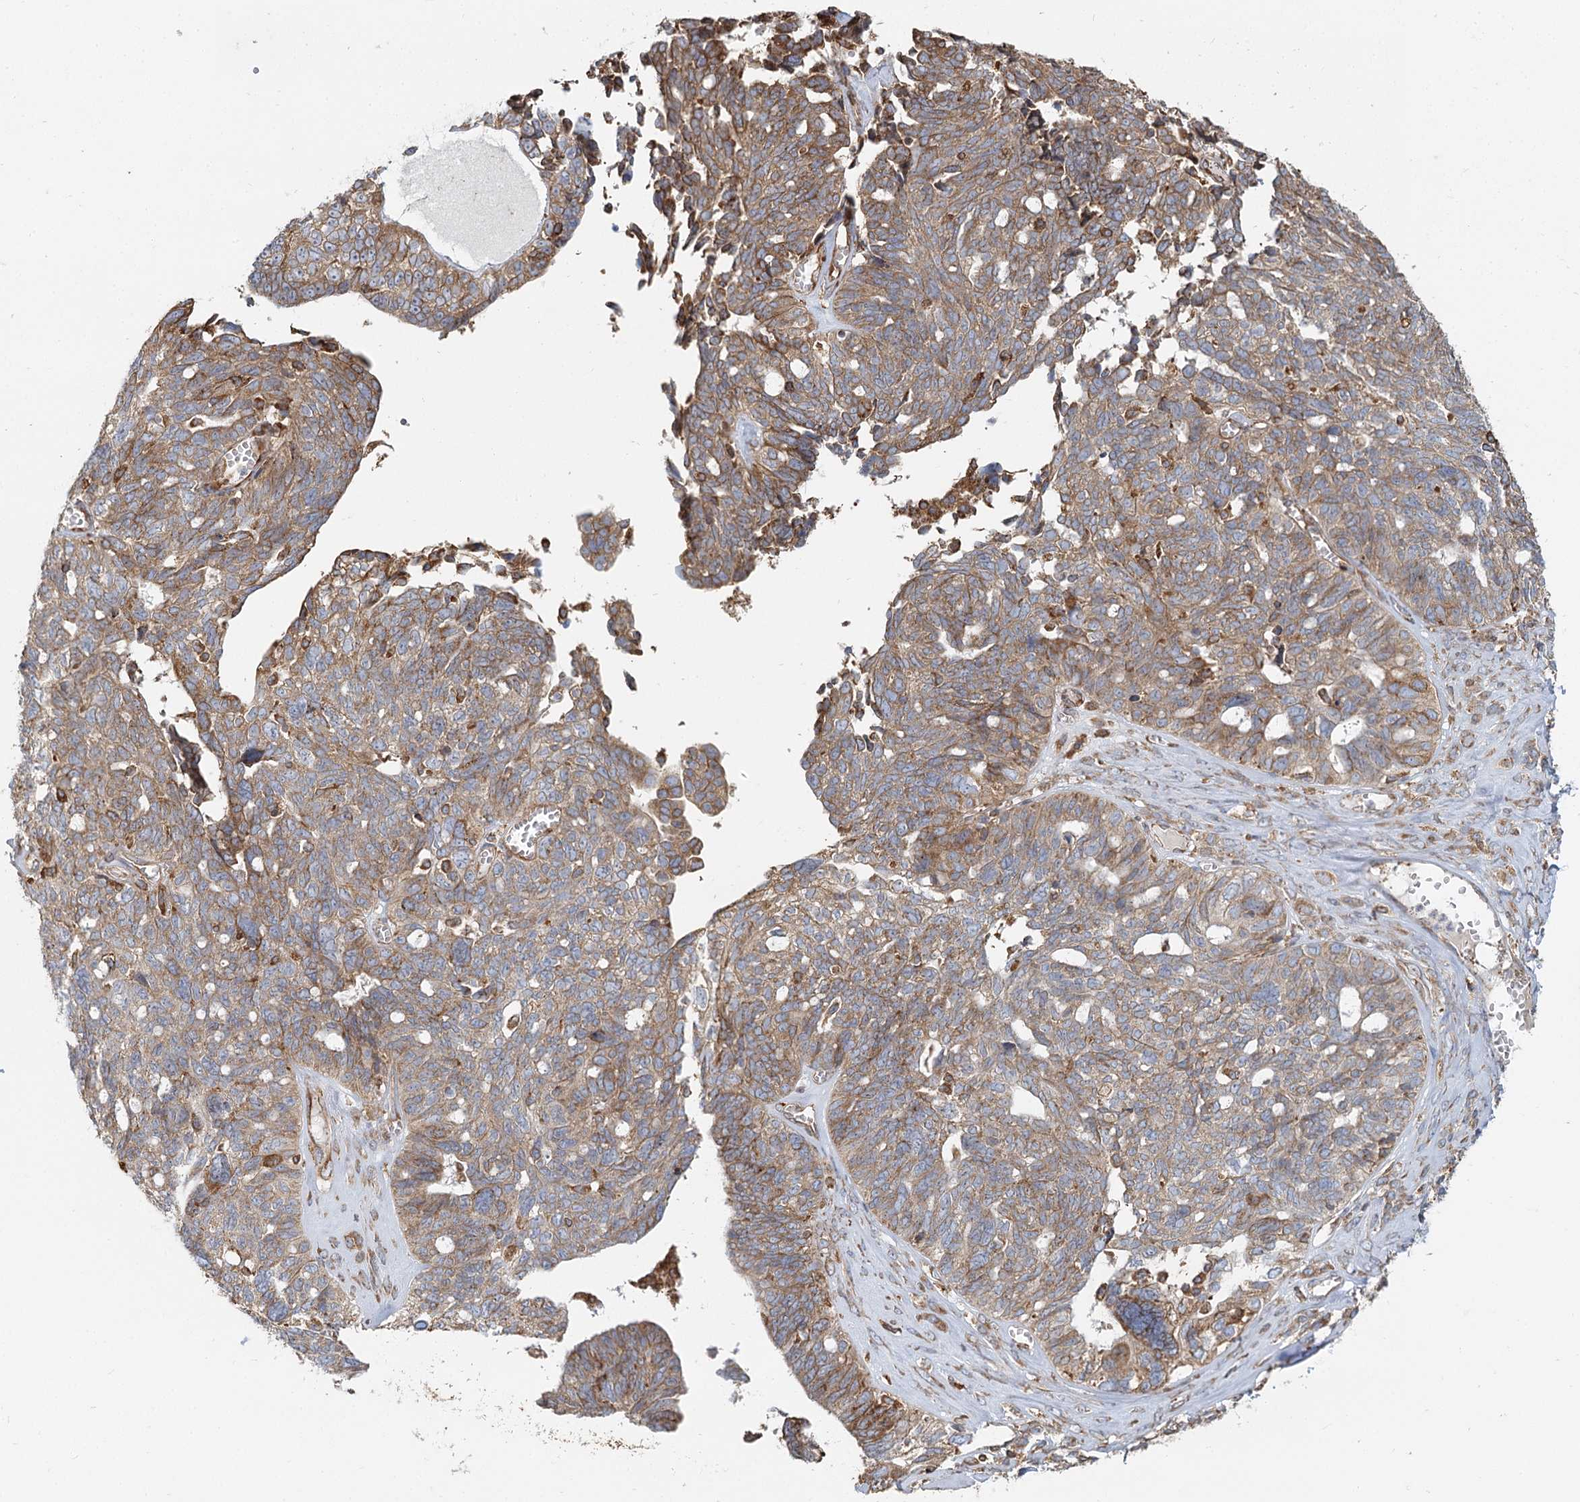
{"staining": {"intensity": "moderate", "quantity": ">75%", "location": "cytoplasmic/membranous"}, "tissue": "ovarian cancer", "cell_type": "Tumor cells", "image_type": "cancer", "snomed": [{"axis": "morphology", "description": "Cystadenocarcinoma, serous, NOS"}, {"axis": "topography", "description": "Ovary"}], "caption": "This image displays ovarian cancer (serous cystadenocarcinoma) stained with IHC to label a protein in brown. The cytoplasmic/membranous of tumor cells show moderate positivity for the protein. Nuclei are counter-stained blue.", "gene": "TAS1R1", "patient": {"sex": "female", "age": 79}}